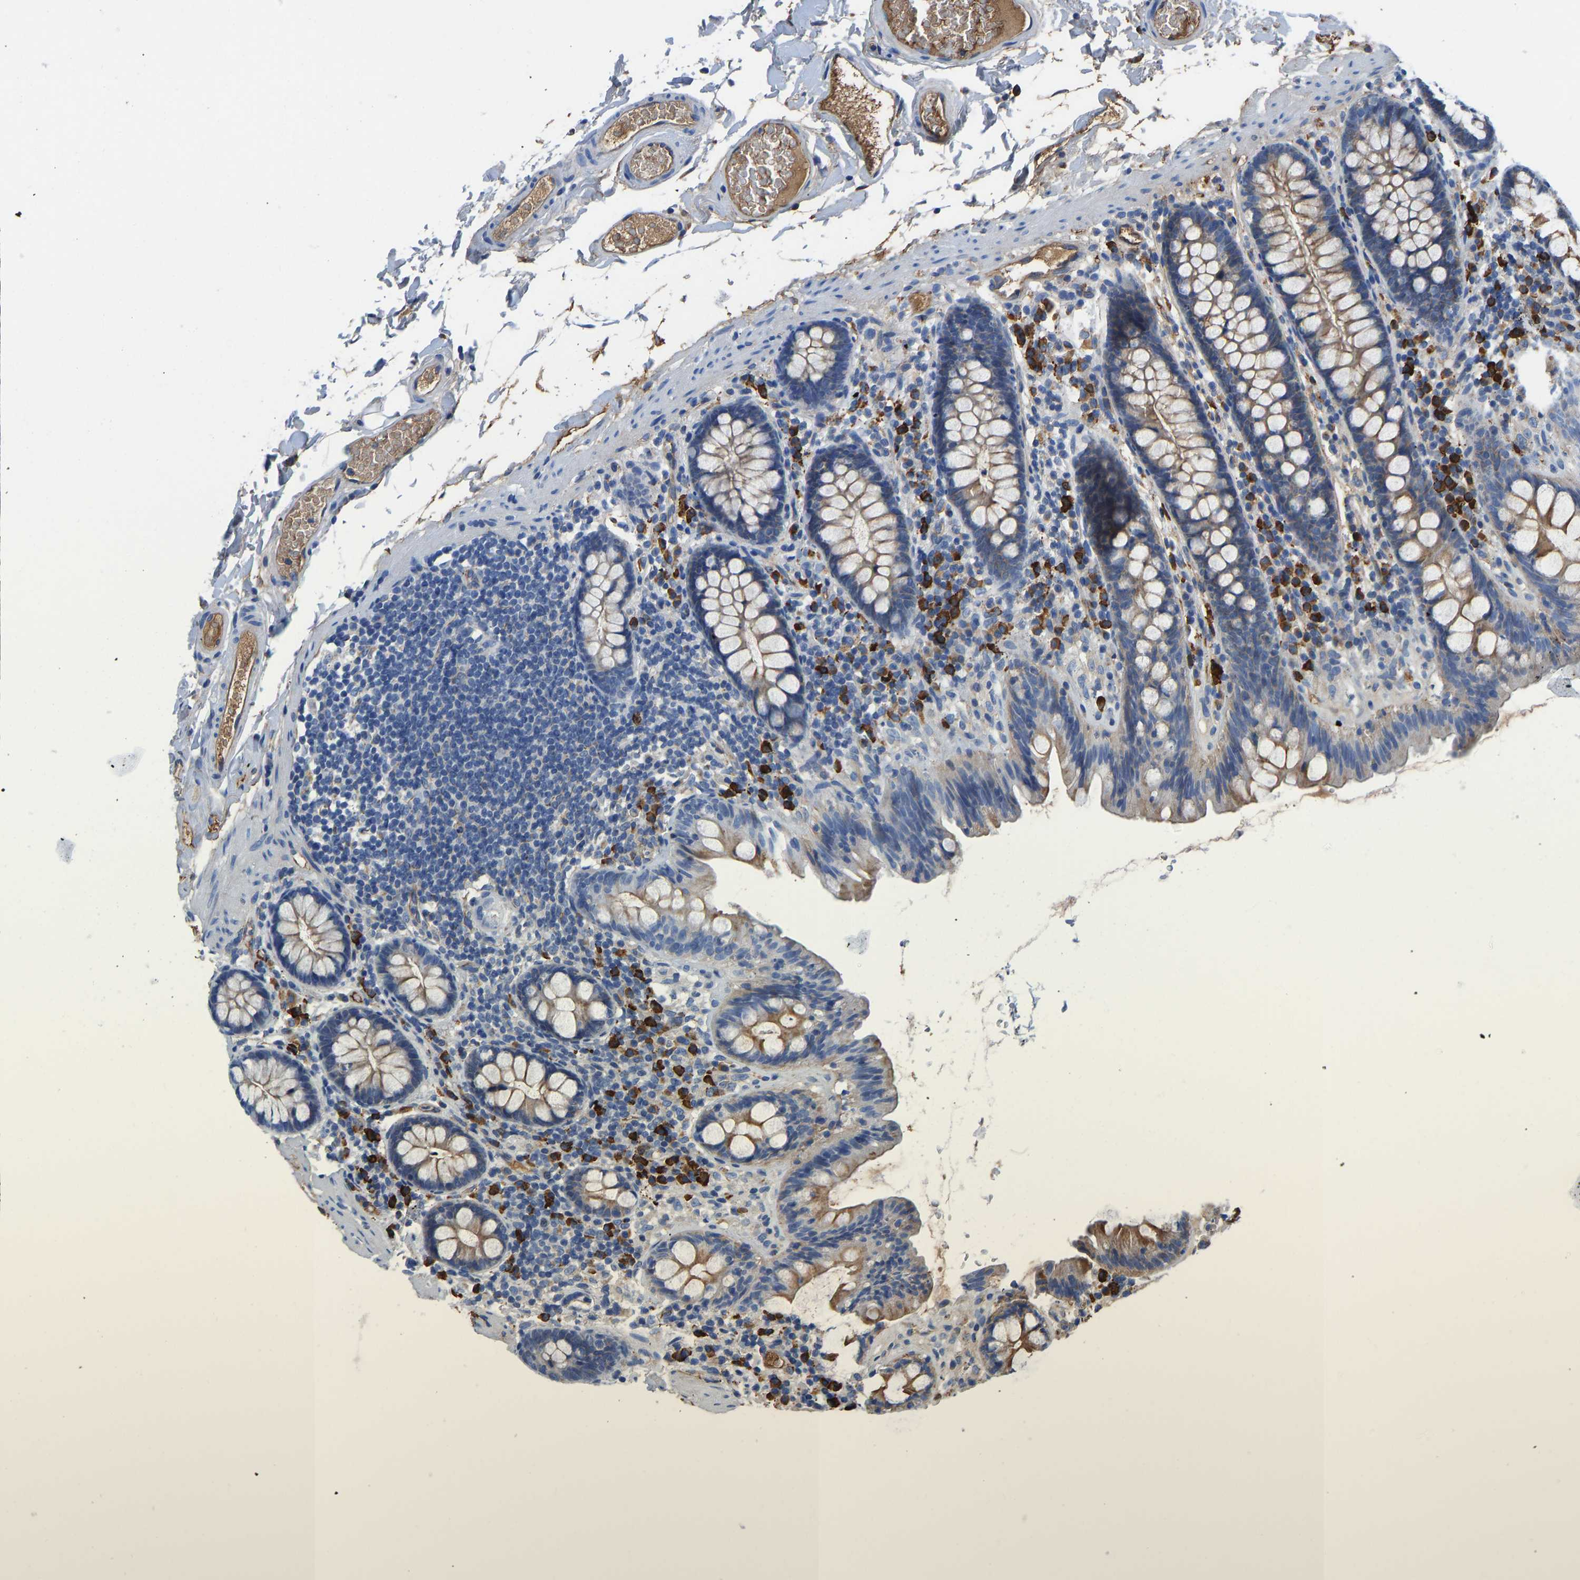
{"staining": {"intensity": "weak", "quantity": "25%-75%", "location": "cytoplasmic/membranous"}, "tissue": "colon", "cell_type": "Endothelial cells", "image_type": "normal", "snomed": [{"axis": "morphology", "description": "Normal tissue, NOS"}, {"axis": "topography", "description": "Colon"}], "caption": "High-power microscopy captured an immunohistochemistry histopathology image of normal colon, revealing weak cytoplasmic/membranous staining in about 25%-75% of endothelial cells.", "gene": "HSPG2", "patient": {"sex": "female", "age": 80}}